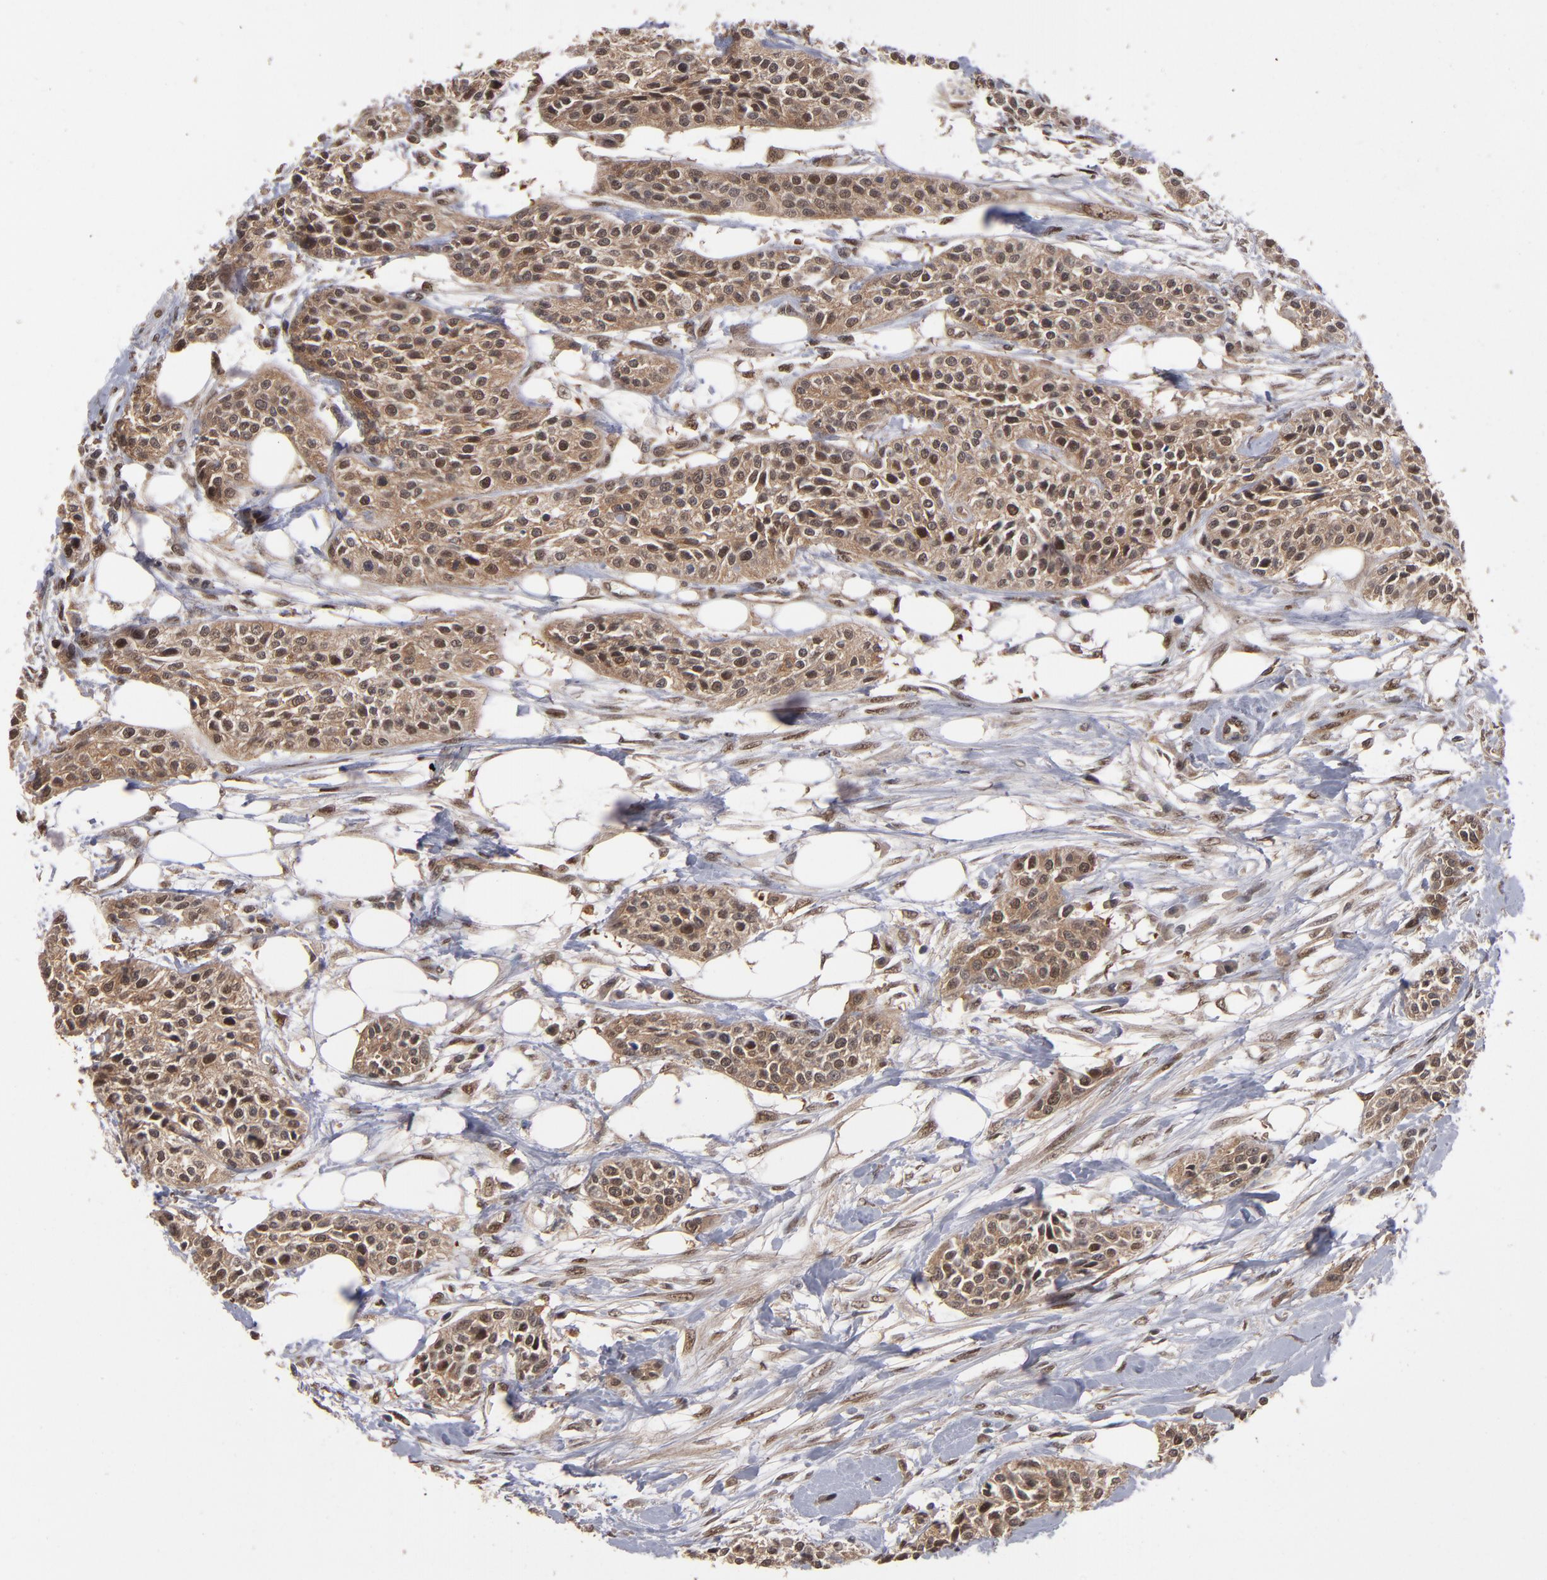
{"staining": {"intensity": "moderate", "quantity": ">75%", "location": "cytoplasmic/membranous,nuclear"}, "tissue": "urothelial cancer", "cell_type": "Tumor cells", "image_type": "cancer", "snomed": [{"axis": "morphology", "description": "Urothelial carcinoma, High grade"}, {"axis": "topography", "description": "Urinary bladder"}], "caption": "Urothelial cancer tissue reveals moderate cytoplasmic/membranous and nuclear expression in about >75% of tumor cells, visualized by immunohistochemistry. Using DAB (3,3'-diaminobenzidine) (brown) and hematoxylin (blue) stains, captured at high magnification using brightfield microscopy.", "gene": "HUWE1", "patient": {"sex": "male", "age": 56}}